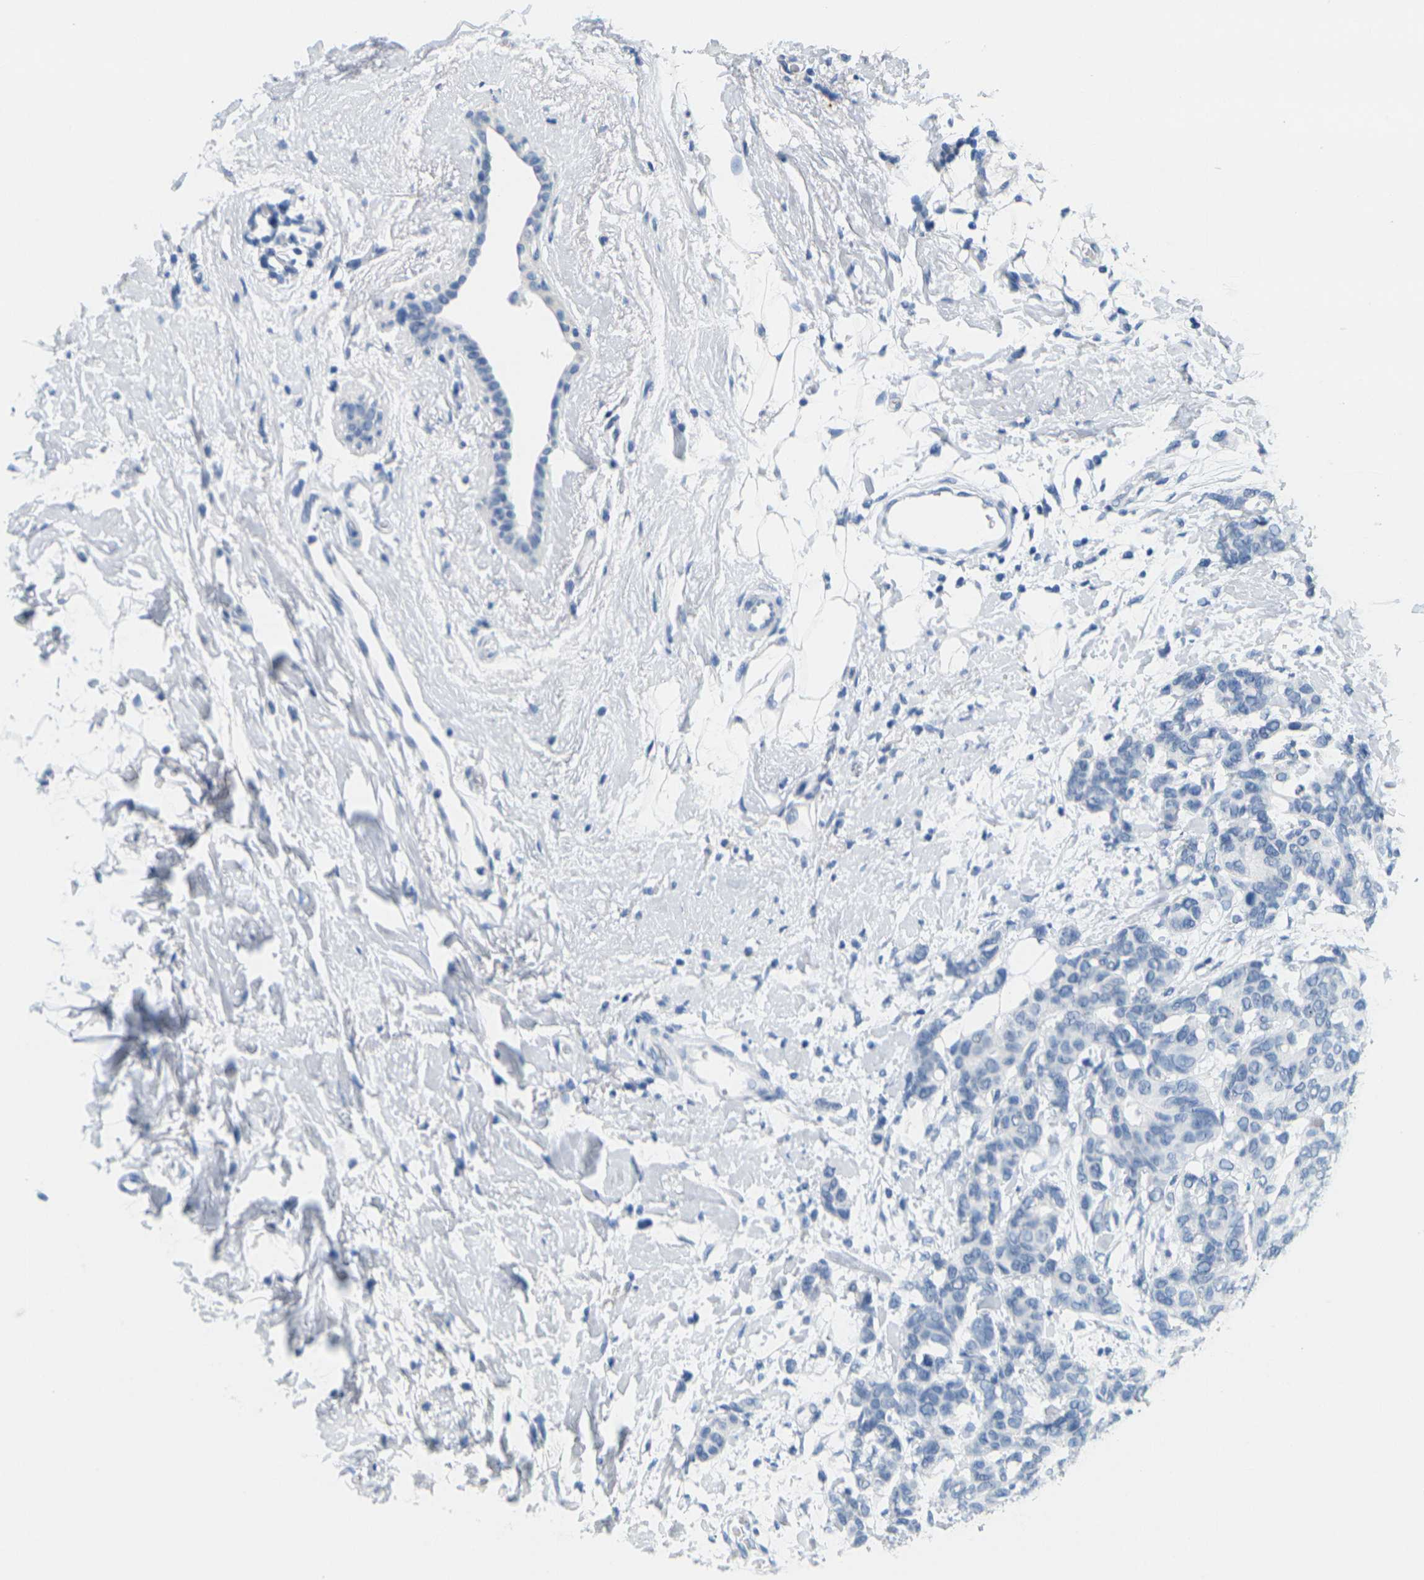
{"staining": {"intensity": "negative", "quantity": "none", "location": "none"}, "tissue": "breast cancer", "cell_type": "Tumor cells", "image_type": "cancer", "snomed": [{"axis": "morphology", "description": "Duct carcinoma"}, {"axis": "topography", "description": "Breast"}], "caption": "This is an immunohistochemistry (IHC) image of breast cancer (invasive ductal carcinoma). There is no positivity in tumor cells.", "gene": "CTAG1A", "patient": {"sex": "female", "age": 87}}